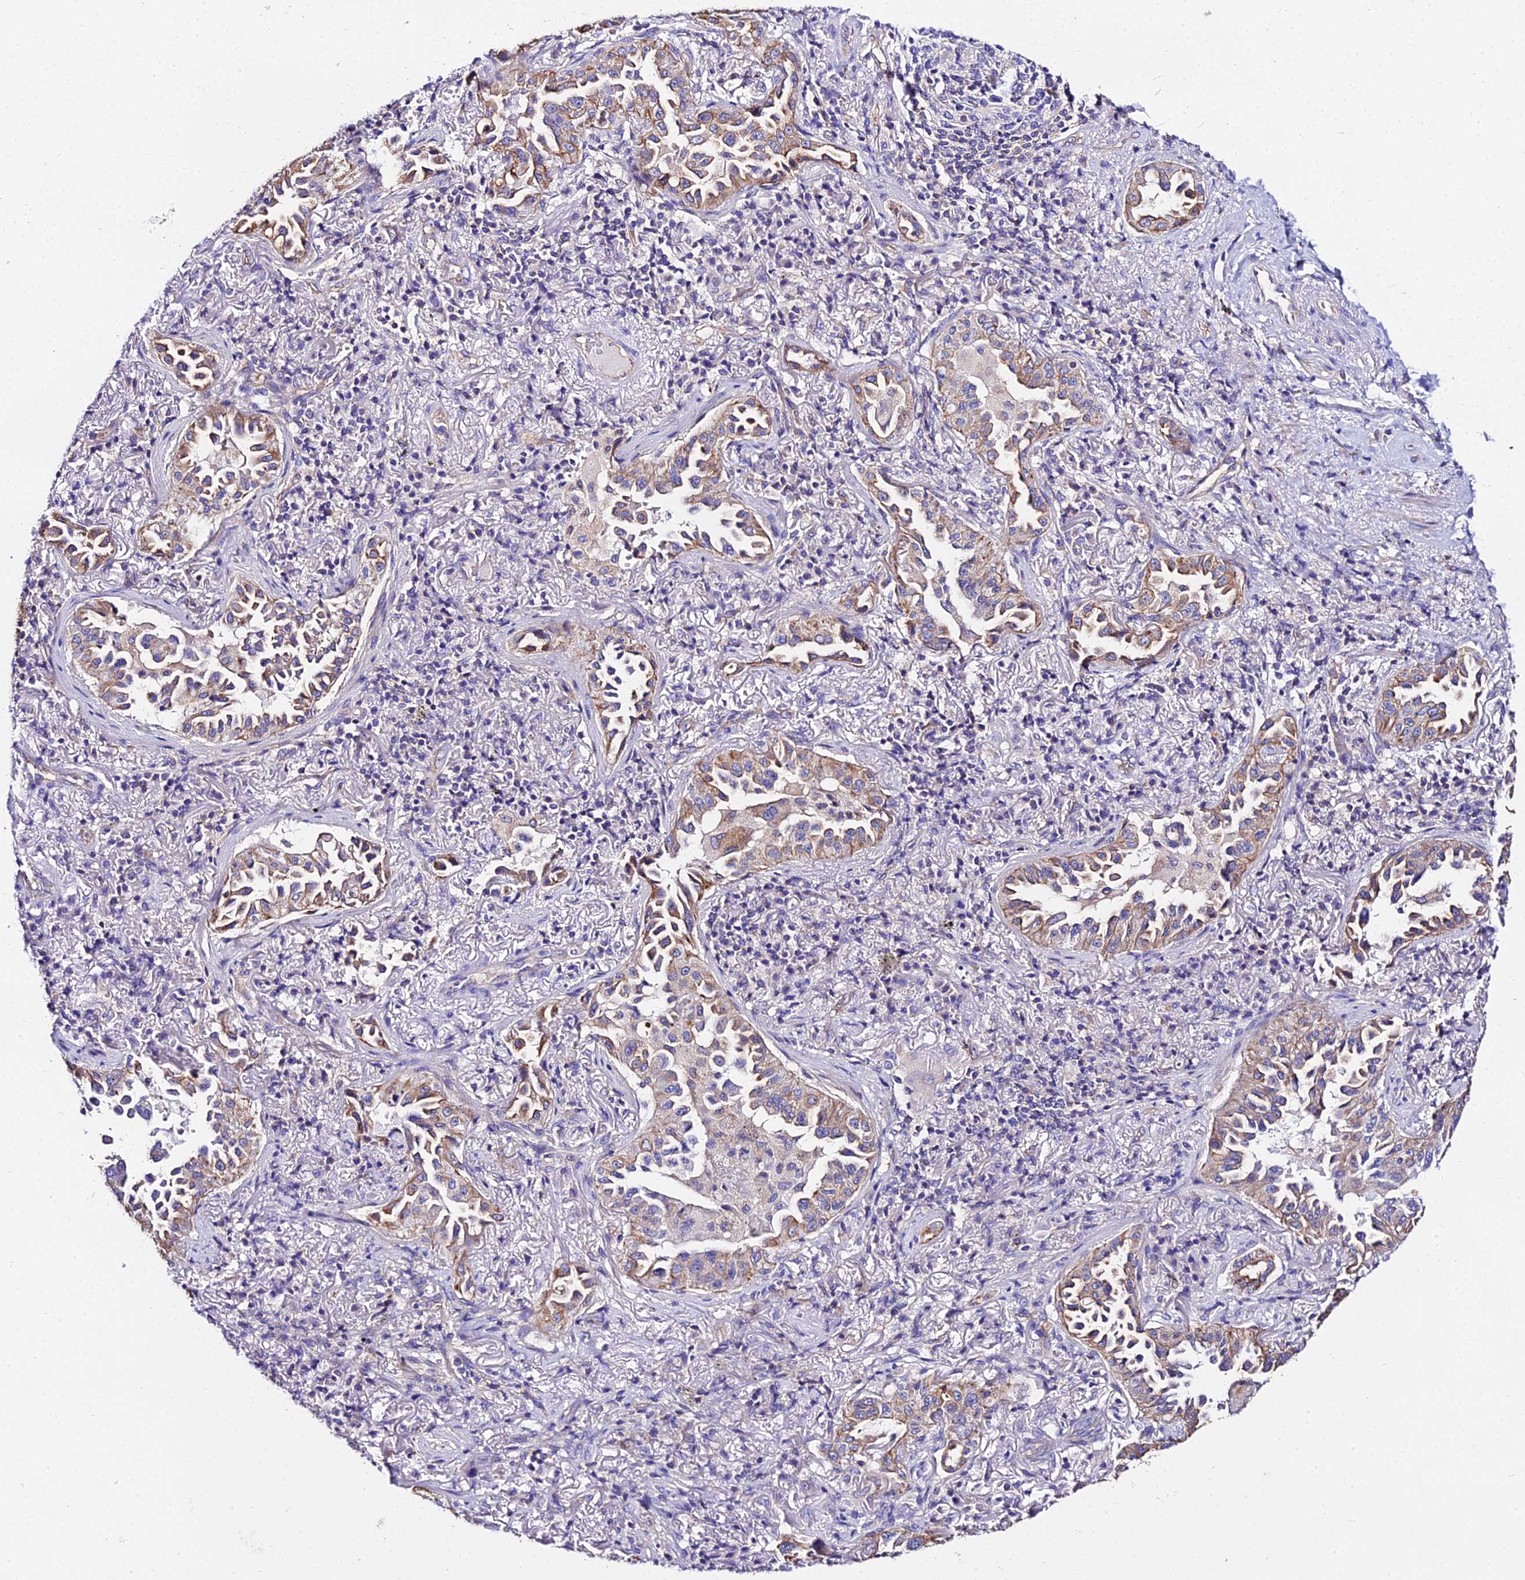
{"staining": {"intensity": "moderate", "quantity": ">75%", "location": "cytoplasmic/membranous"}, "tissue": "lung cancer", "cell_type": "Tumor cells", "image_type": "cancer", "snomed": [{"axis": "morphology", "description": "Adenocarcinoma, NOS"}, {"axis": "topography", "description": "Lung"}], "caption": "There is medium levels of moderate cytoplasmic/membranous staining in tumor cells of lung cancer (adenocarcinoma), as demonstrated by immunohistochemical staining (brown color).", "gene": "DAW1", "patient": {"sex": "female", "age": 69}}